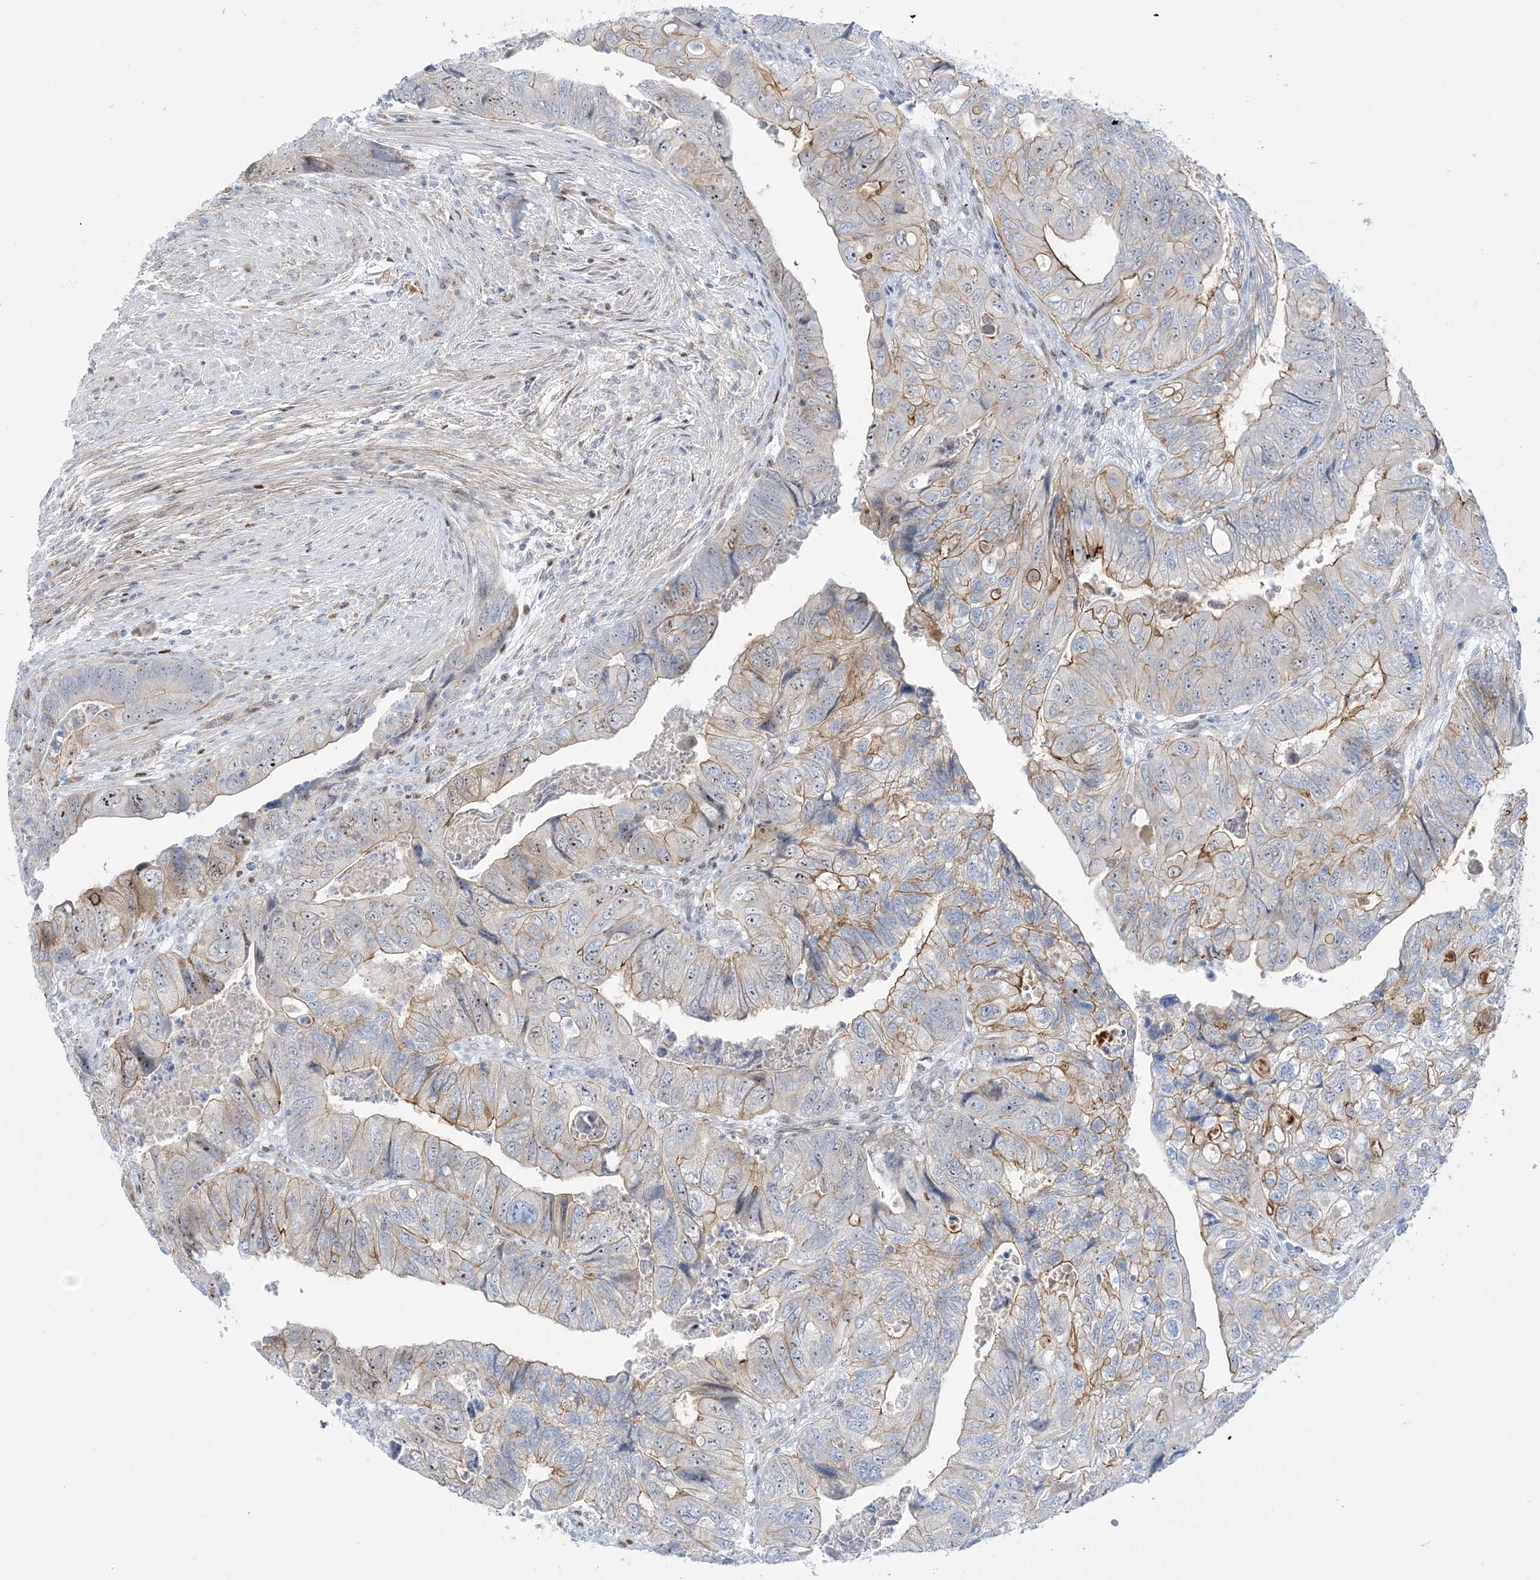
{"staining": {"intensity": "moderate", "quantity": "25%-75%", "location": "cytoplasmic/membranous,nuclear"}, "tissue": "colorectal cancer", "cell_type": "Tumor cells", "image_type": "cancer", "snomed": [{"axis": "morphology", "description": "Adenocarcinoma, NOS"}, {"axis": "topography", "description": "Rectum"}], "caption": "Immunohistochemistry (DAB) staining of human colorectal cancer exhibits moderate cytoplasmic/membranous and nuclear protein expression in approximately 25%-75% of tumor cells.", "gene": "MARS2", "patient": {"sex": "male", "age": 63}}